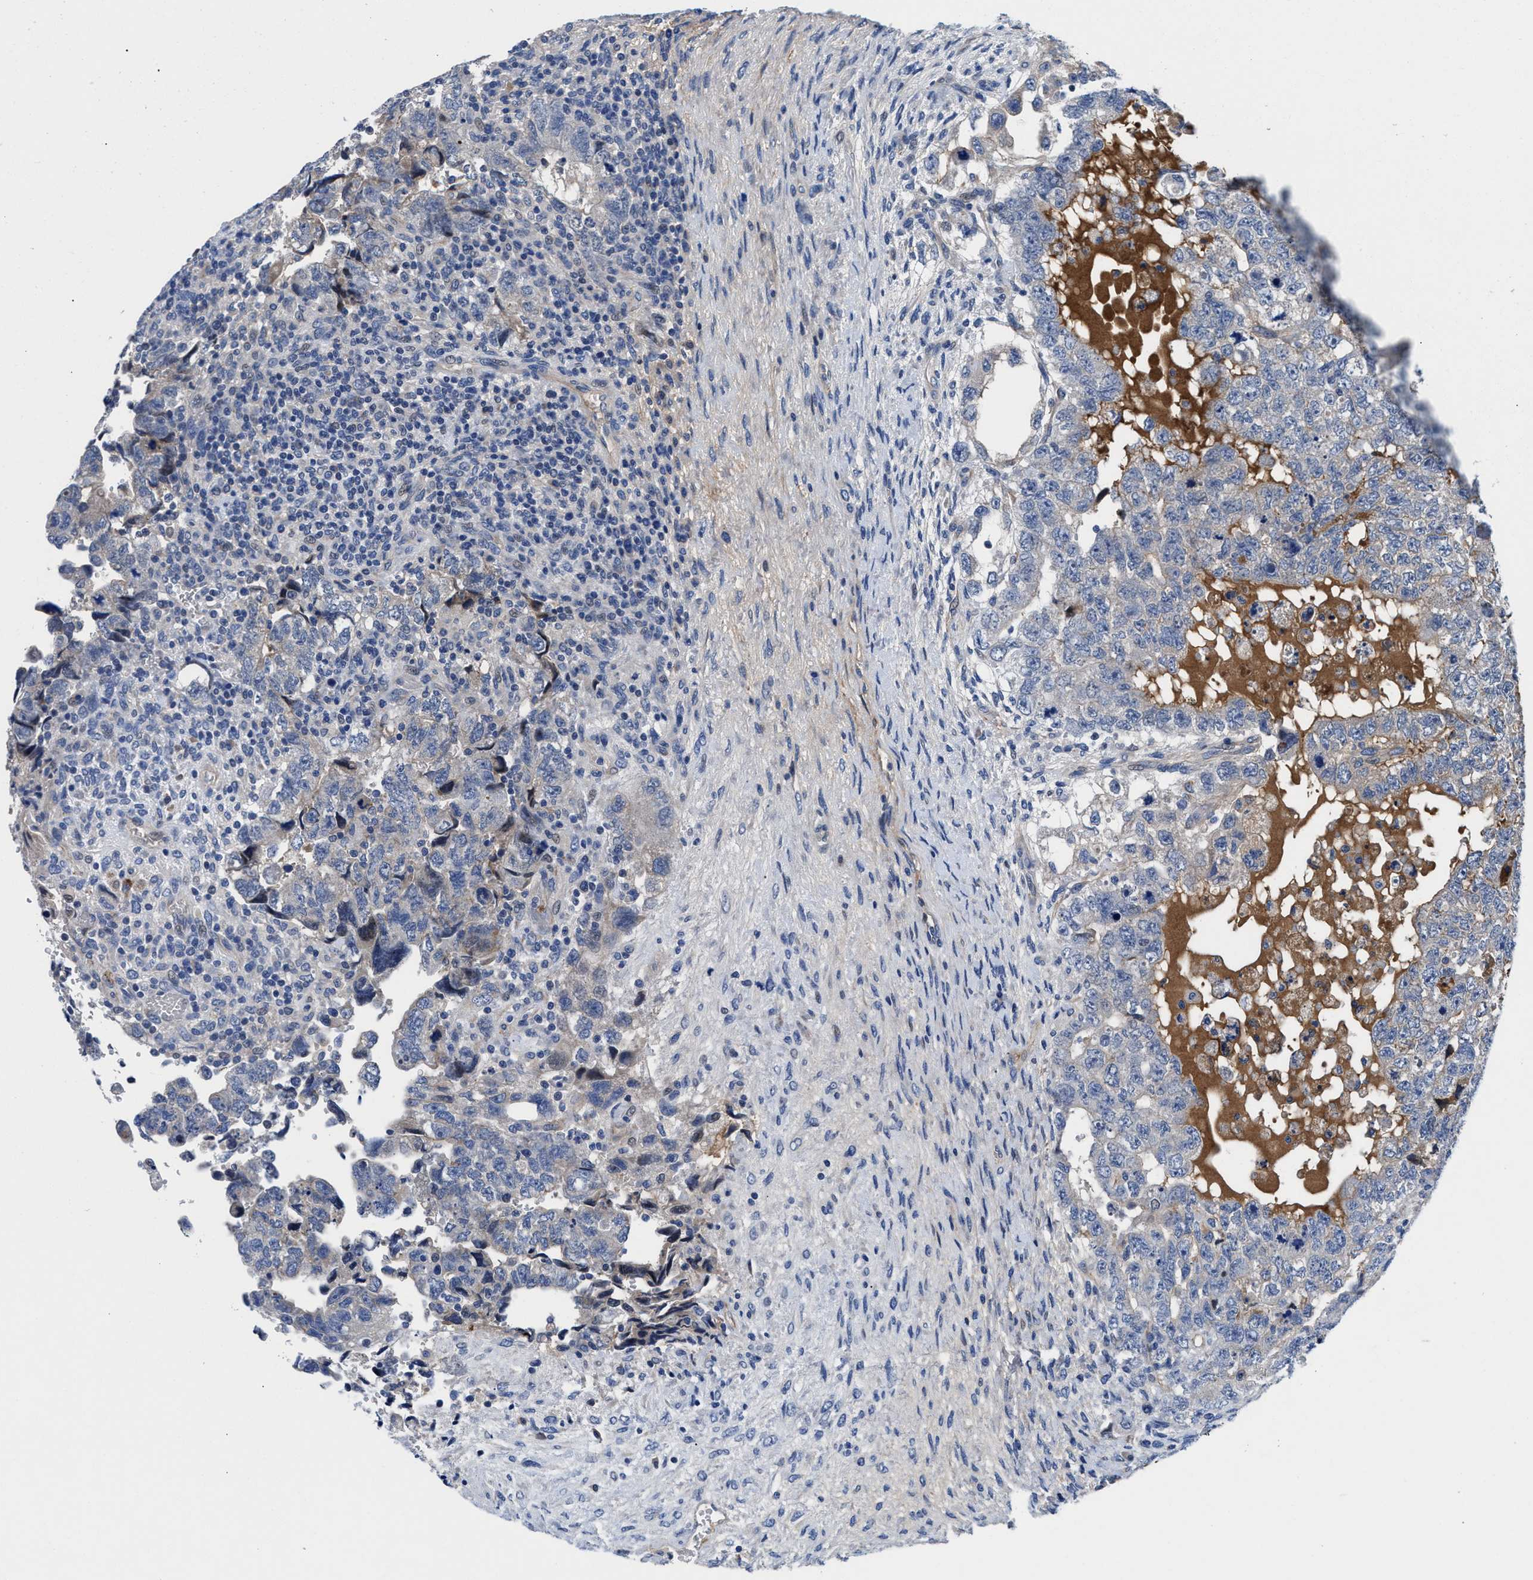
{"staining": {"intensity": "negative", "quantity": "none", "location": "none"}, "tissue": "testis cancer", "cell_type": "Tumor cells", "image_type": "cancer", "snomed": [{"axis": "morphology", "description": "Carcinoma, Embryonal, NOS"}, {"axis": "topography", "description": "Testis"}], "caption": "DAB (3,3'-diaminobenzidine) immunohistochemical staining of embryonal carcinoma (testis) shows no significant positivity in tumor cells.", "gene": "DHRS13", "patient": {"sex": "male", "age": 36}}